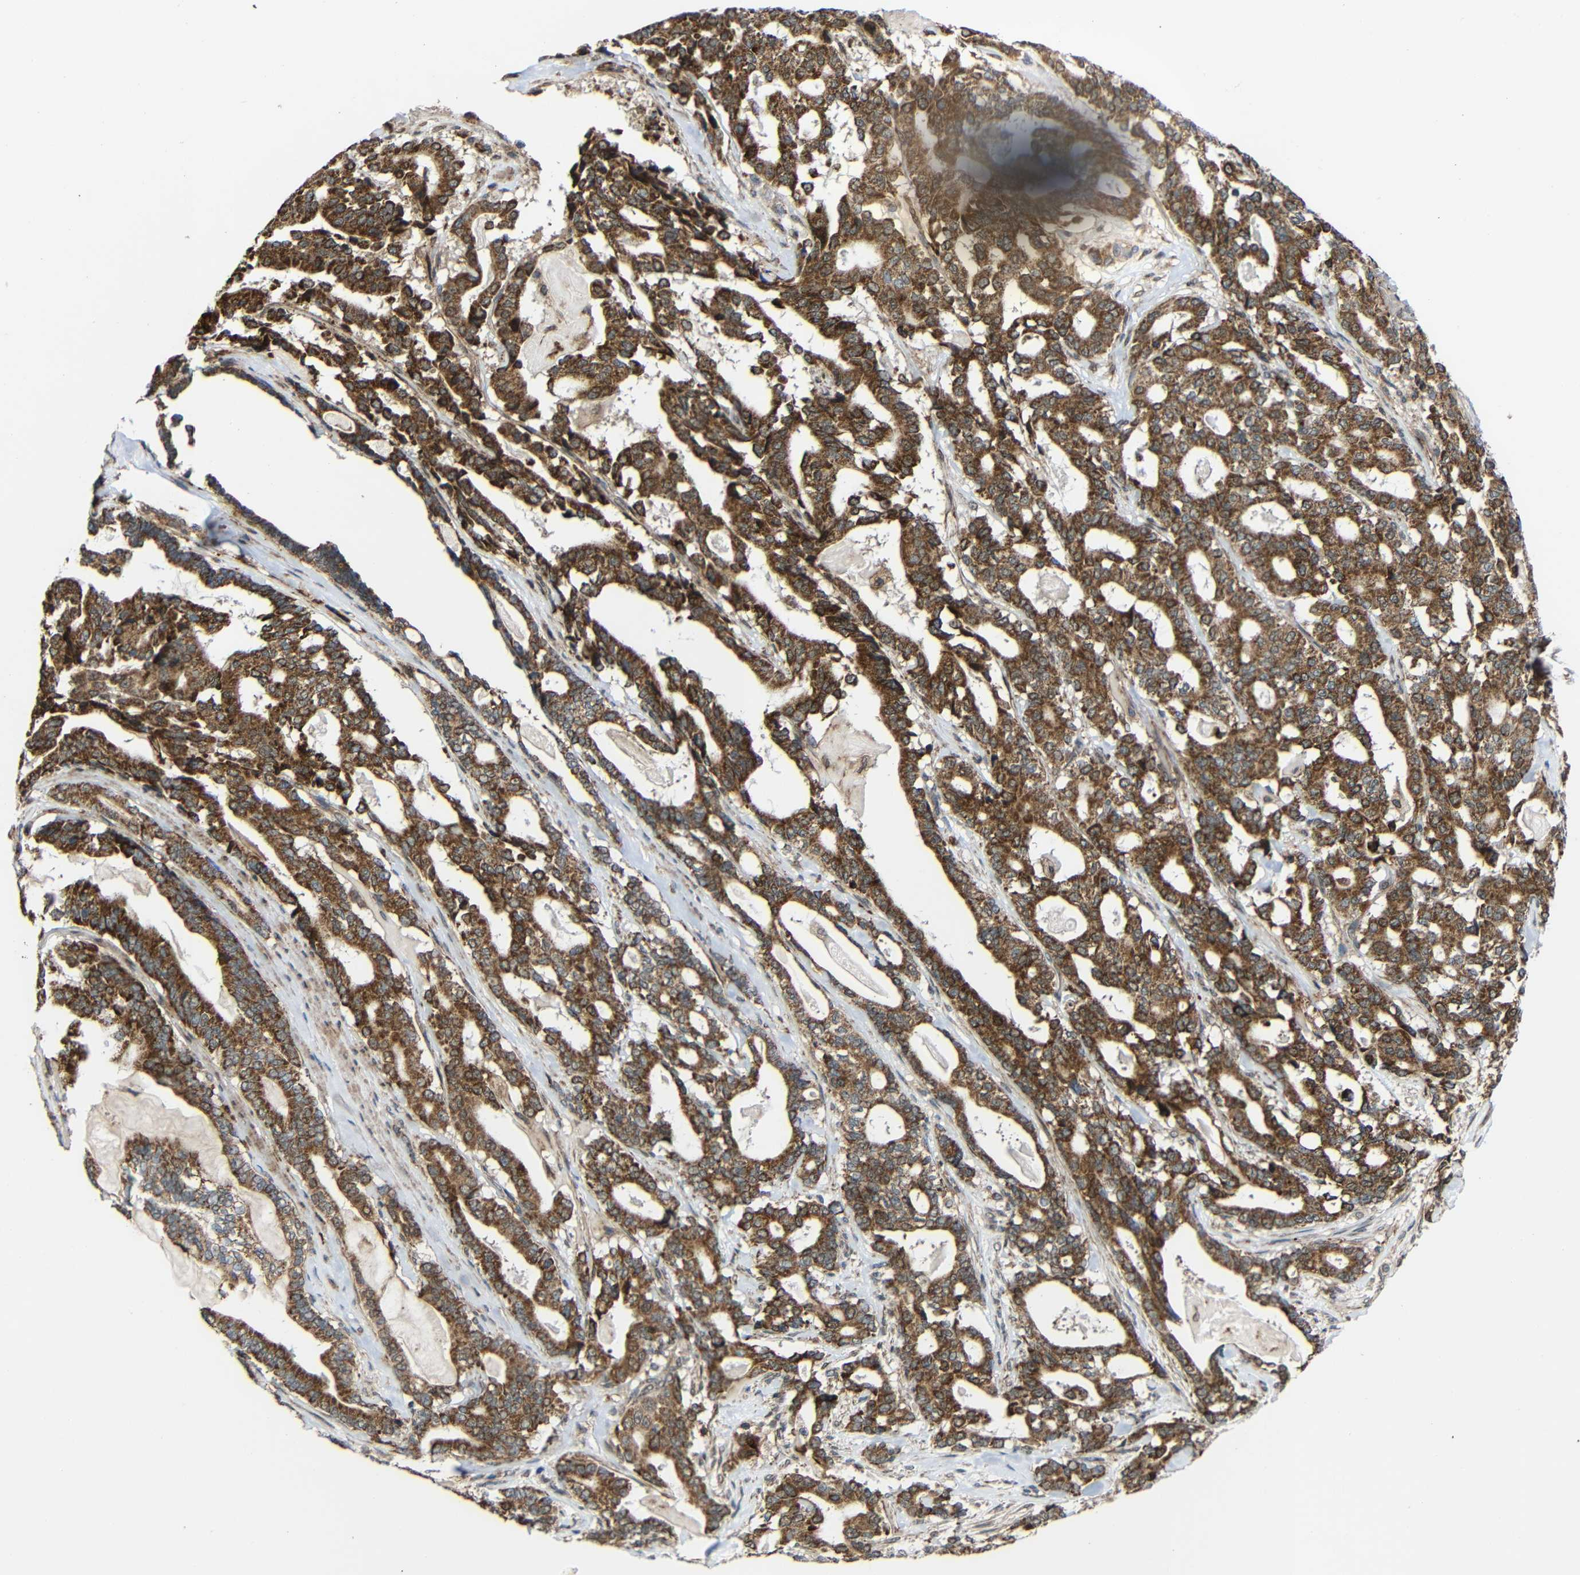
{"staining": {"intensity": "moderate", "quantity": ">75%", "location": "cytoplasmic/membranous"}, "tissue": "pancreatic cancer", "cell_type": "Tumor cells", "image_type": "cancer", "snomed": [{"axis": "morphology", "description": "Adenocarcinoma, NOS"}, {"axis": "topography", "description": "Pancreas"}], "caption": "Pancreatic cancer stained for a protein shows moderate cytoplasmic/membranous positivity in tumor cells.", "gene": "C1GALT1", "patient": {"sex": "male", "age": 63}}